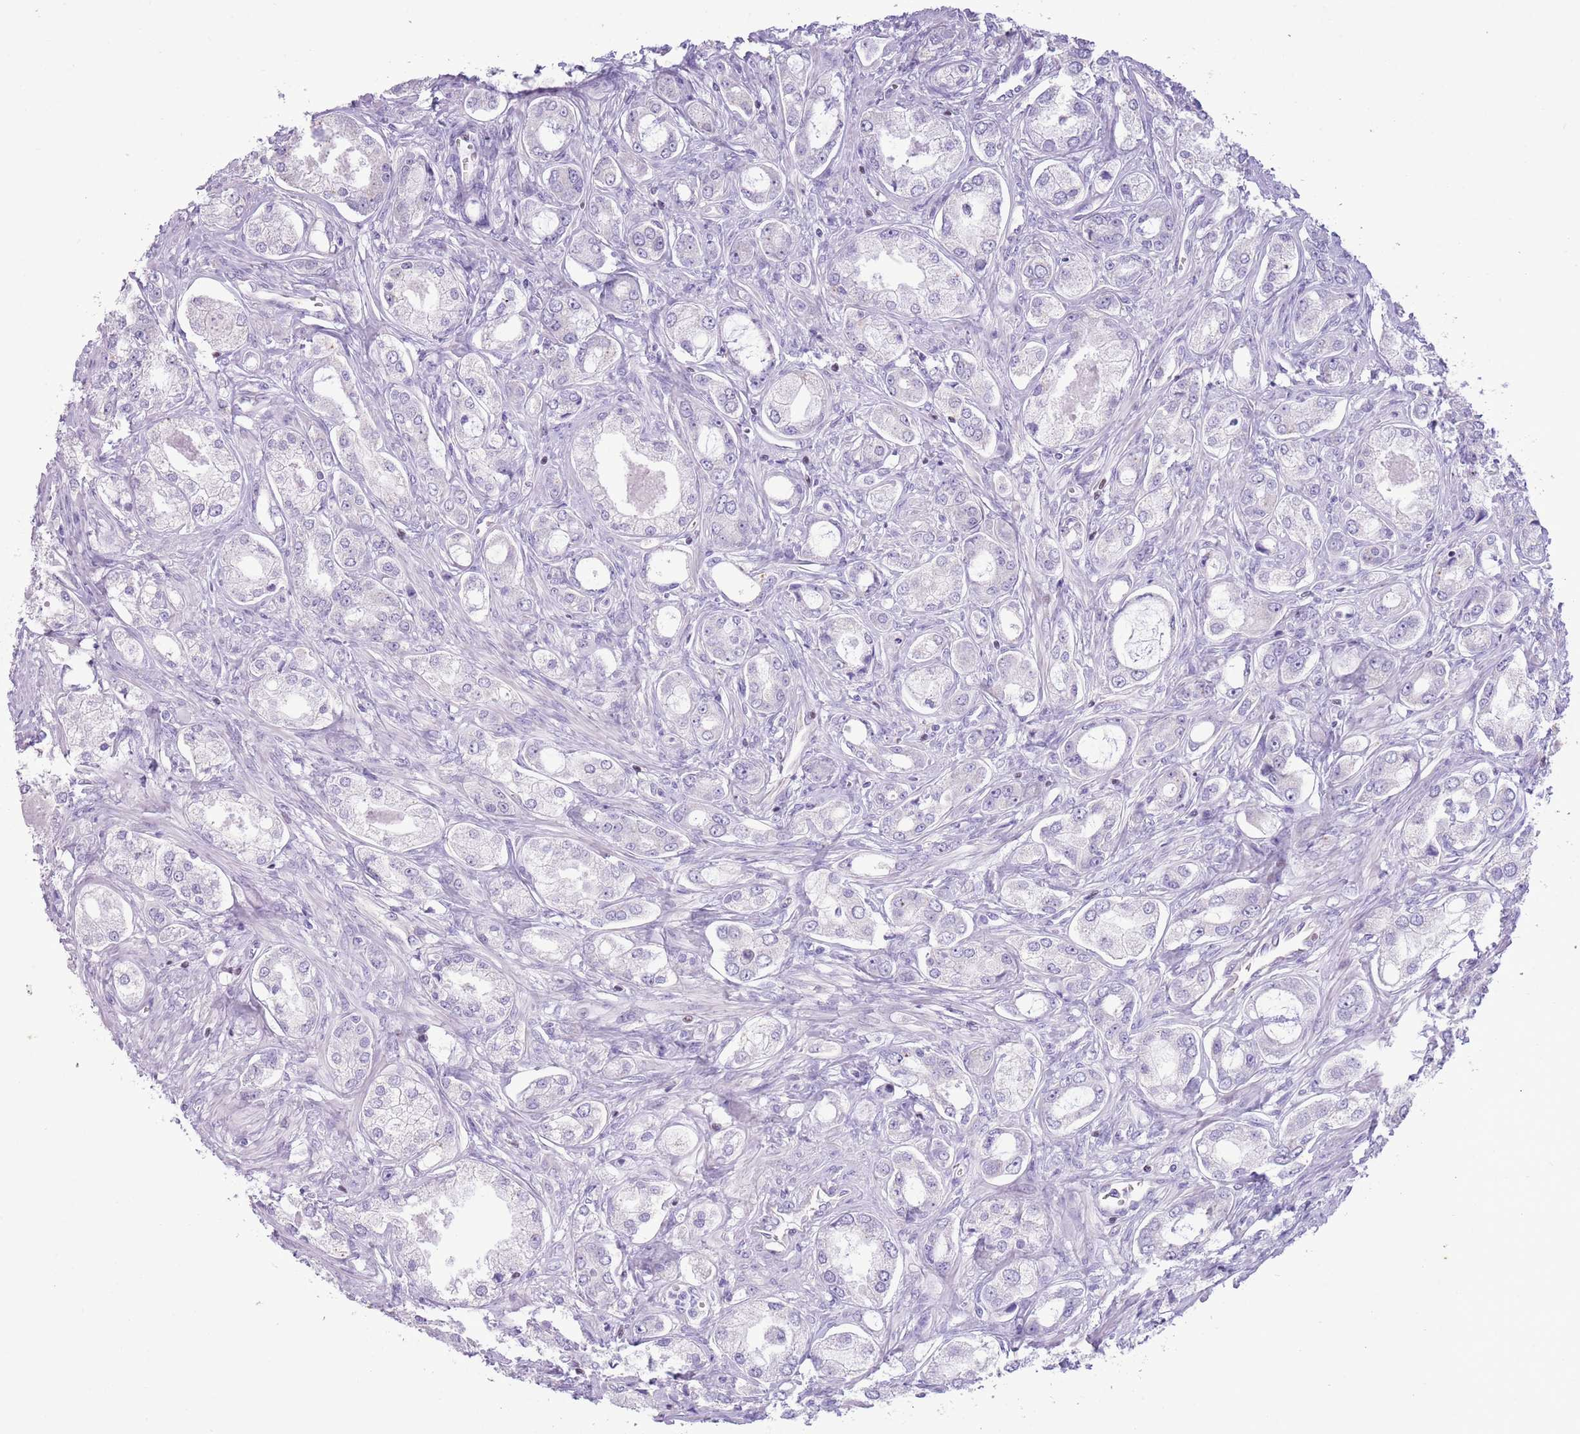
{"staining": {"intensity": "negative", "quantity": "none", "location": "none"}, "tissue": "prostate cancer", "cell_type": "Tumor cells", "image_type": "cancer", "snomed": [{"axis": "morphology", "description": "Adenocarcinoma, Low grade"}, {"axis": "topography", "description": "Prostate"}], "caption": "Tumor cells show no significant protein expression in prostate low-grade adenocarcinoma.", "gene": "BCL11B", "patient": {"sex": "male", "age": 68}}